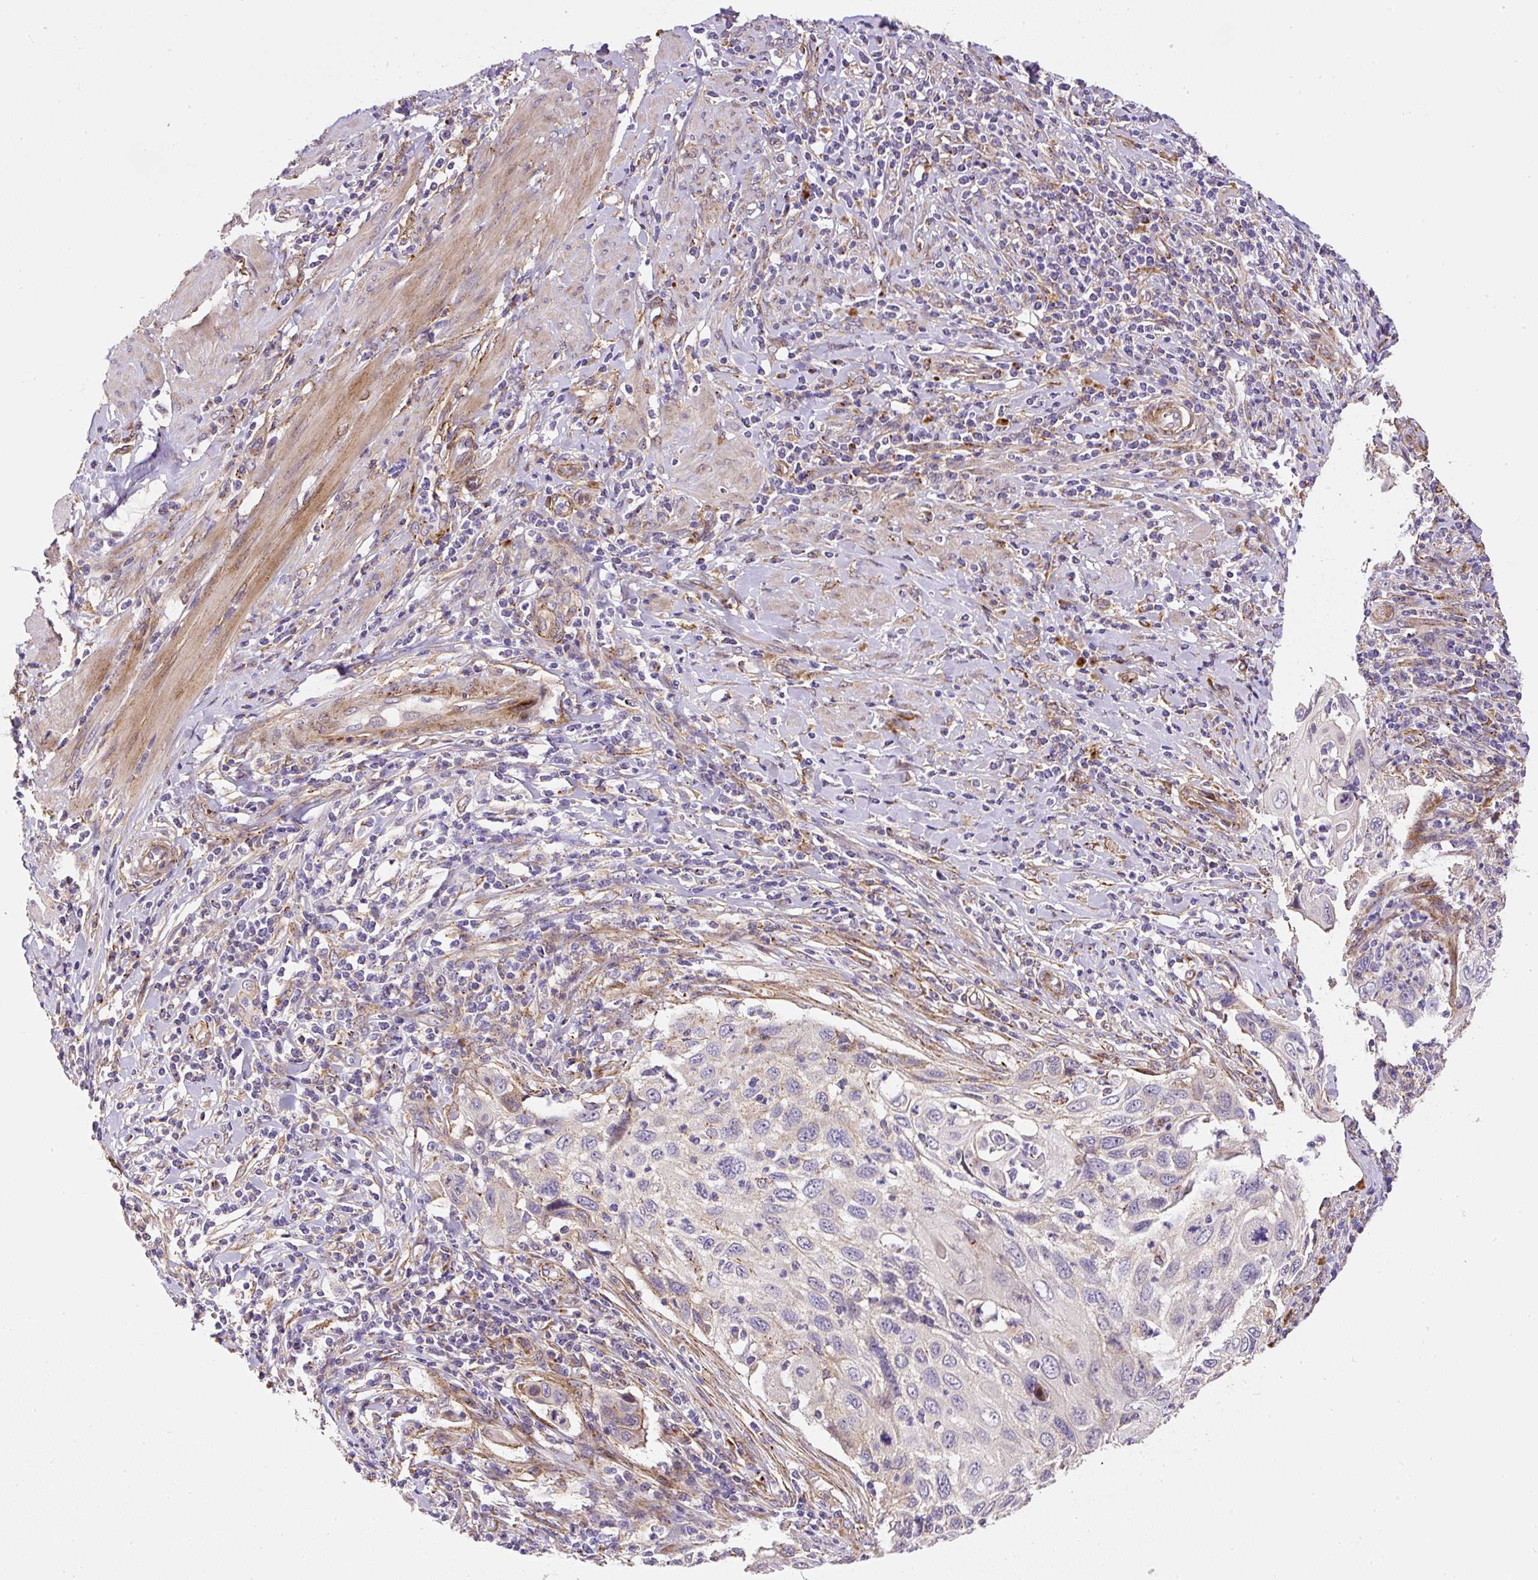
{"staining": {"intensity": "weak", "quantity": "<25%", "location": "cytoplasmic/membranous"}, "tissue": "cervical cancer", "cell_type": "Tumor cells", "image_type": "cancer", "snomed": [{"axis": "morphology", "description": "Squamous cell carcinoma, NOS"}, {"axis": "topography", "description": "Cervix"}], "caption": "Immunohistochemical staining of cervical squamous cell carcinoma demonstrates no significant positivity in tumor cells. (Stains: DAB IHC with hematoxylin counter stain, Microscopy: brightfield microscopy at high magnification).", "gene": "RNF170", "patient": {"sex": "female", "age": 70}}